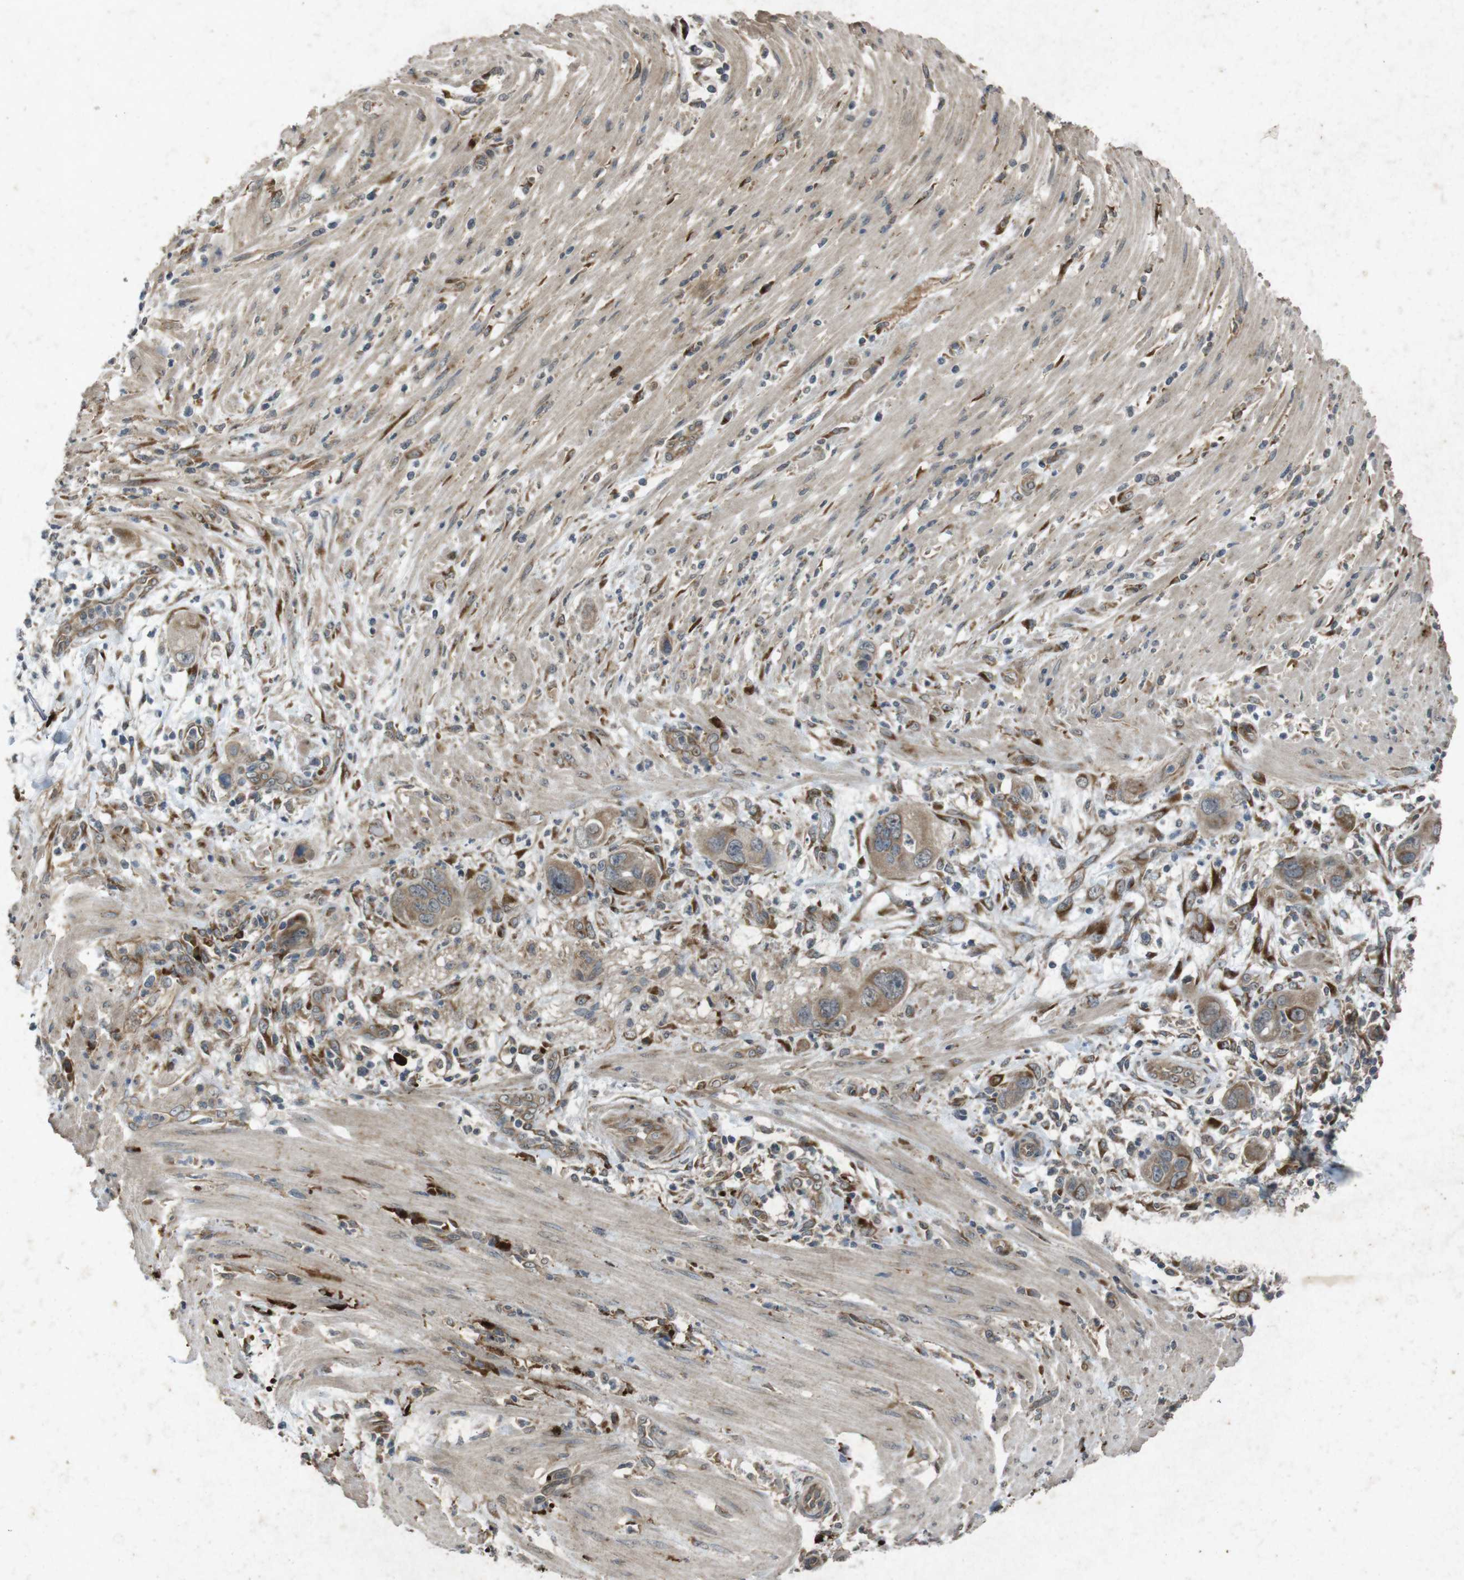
{"staining": {"intensity": "moderate", "quantity": ">75%", "location": "cytoplasmic/membranous"}, "tissue": "pancreatic cancer", "cell_type": "Tumor cells", "image_type": "cancer", "snomed": [{"axis": "morphology", "description": "Adenocarcinoma, NOS"}, {"axis": "topography", "description": "Pancreas"}], "caption": "Pancreatic cancer (adenocarcinoma) was stained to show a protein in brown. There is medium levels of moderate cytoplasmic/membranous positivity in approximately >75% of tumor cells. Using DAB (brown) and hematoxylin (blue) stains, captured at high magnification using brightfield microscopy.", "gene": "FLCN", "patient": {"sex": "female", "age": 71}}